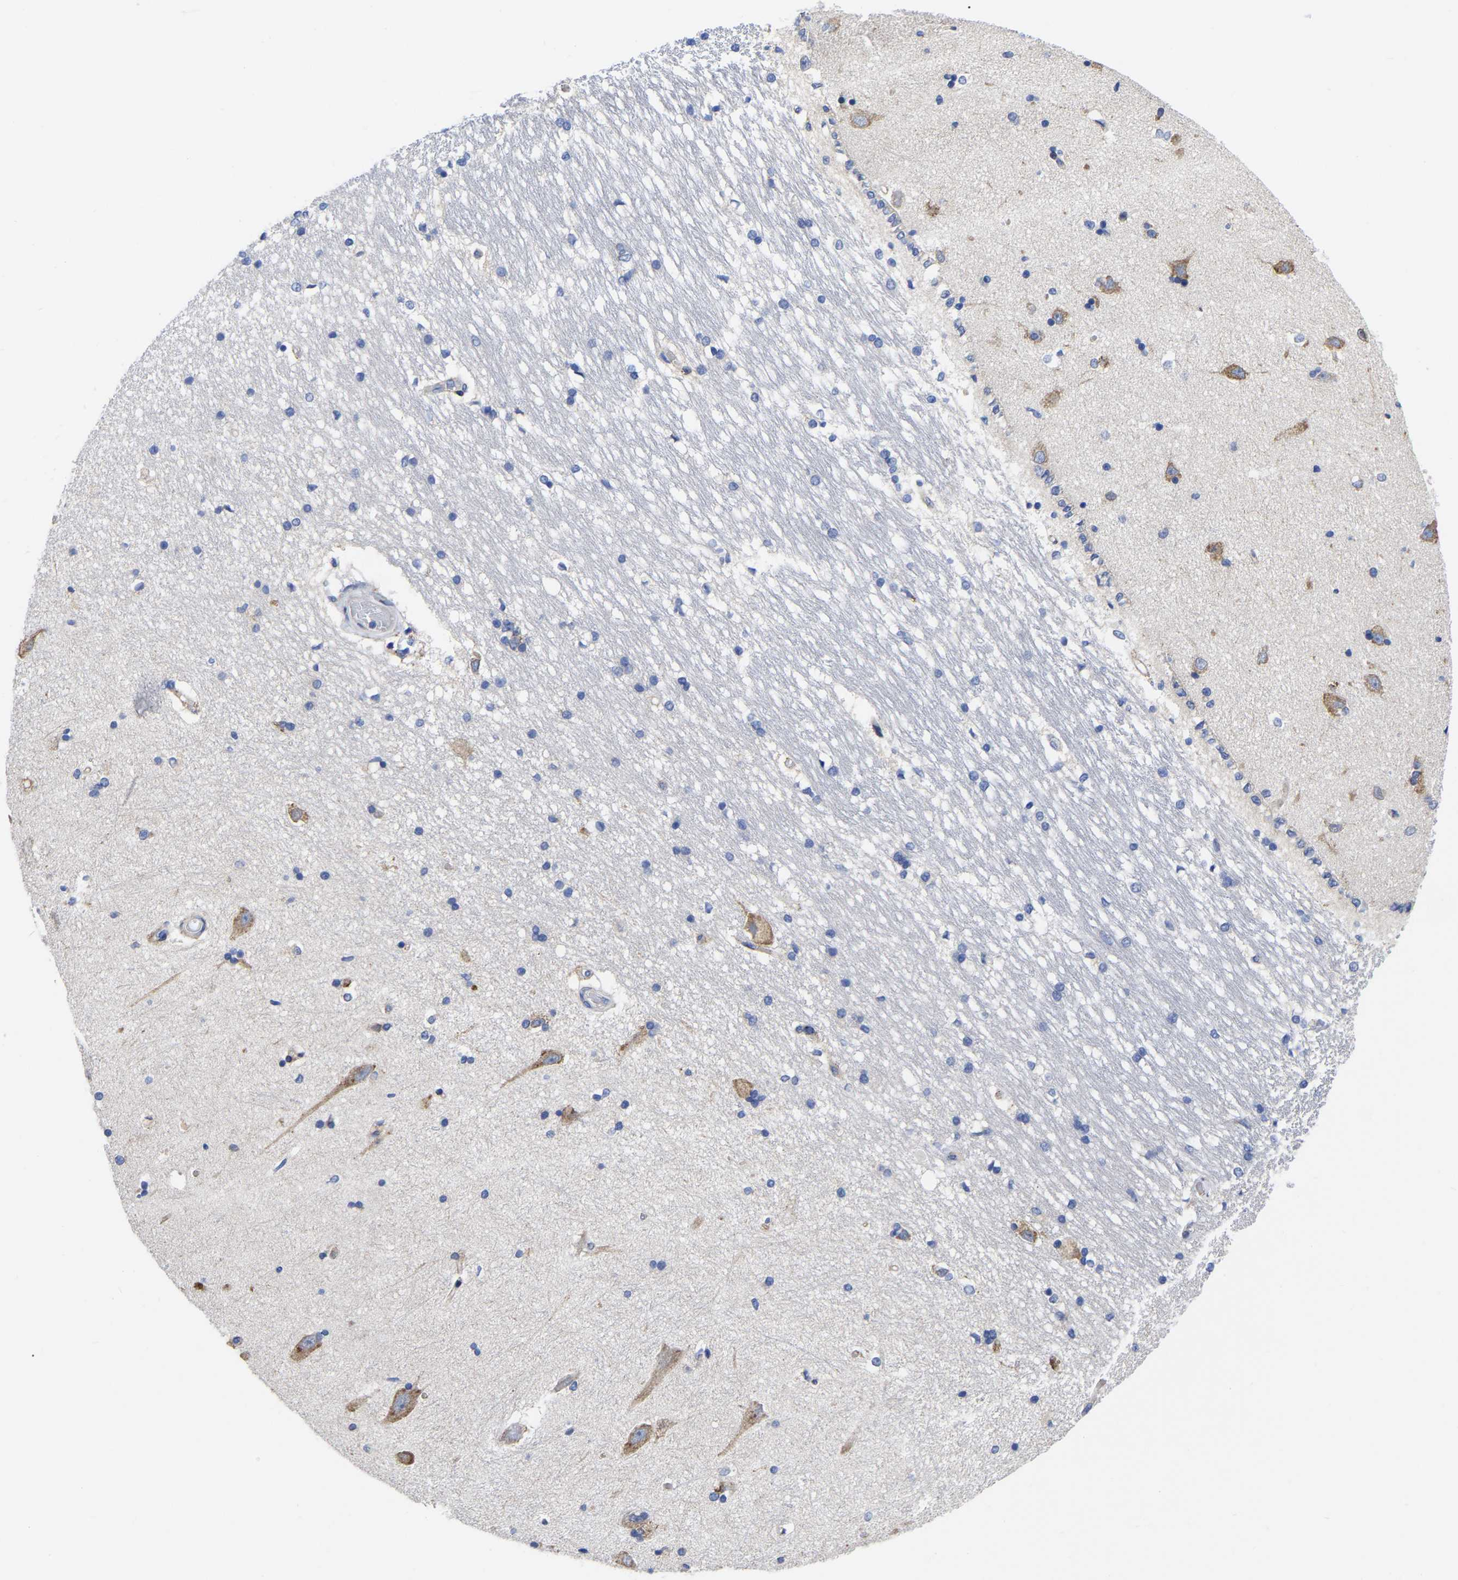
{"staining": {"intensity": "negative", "quantity": "none", "location": "none"}, "tissue": "hippocampus", "cell_type": "Glial cells", "image_type": "normal", "snomed": [{"axis": "morphology", "description": "Normal tissue, NOS"}, {"axis": "topography", "description": "Hippocampus"}], "caption": "Glial cells show no significant expression in unremarkable hippocampus. (Stains: DAB (3,3'-diaminobenzidine) immunohistochemistry (IHC) with hematoxylin counter stain, Microscopy: brightfield microscopy at high magnification).", "gene": "CFAP298", "patient": {"sex": "male", "age": 45}}